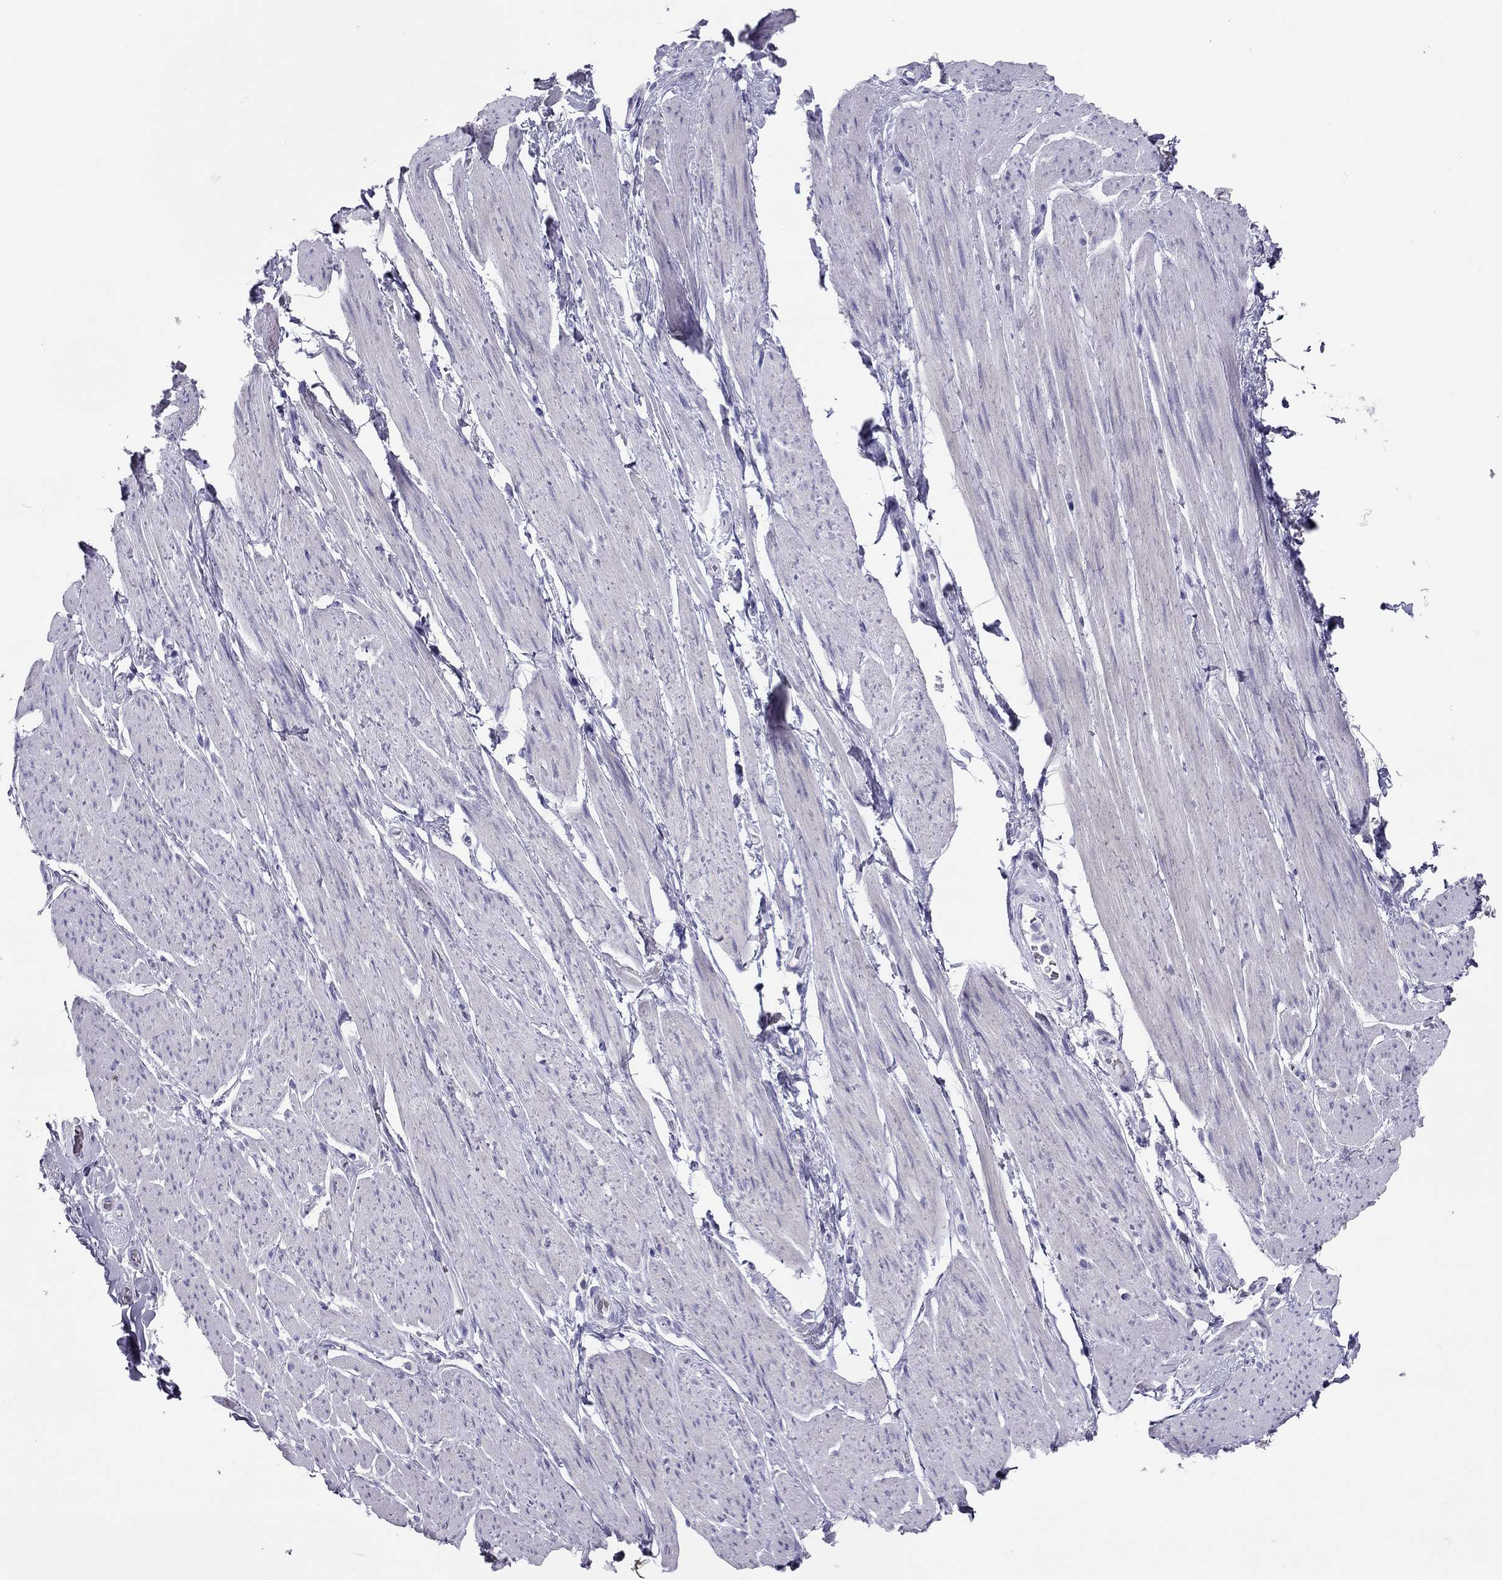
{"staining": {"intensity": "negative", "quantity": "none", "location": "none"}, "tissue": "skeletal muscle", "cell_type": "Myocytes", "image_type": "normal", "snomed": [{"axis": "morphology", "description": "Normal tissue, NOS"}, {"axis": "topography", "description": "Skeletal muscle"}, {"axis": "topography", "description": "Anal"}, {"axis": "topography", "description": "Peripheral nerve tissue"}], "caption": "IHC histopathology image of unremarkable skeletal muscle stained for a protein (brown), which displays no positivity in myocytes. Nuclei are stained in blue.", "gene": "MAEL", "patient": {"sex": "male", "age": 53}}